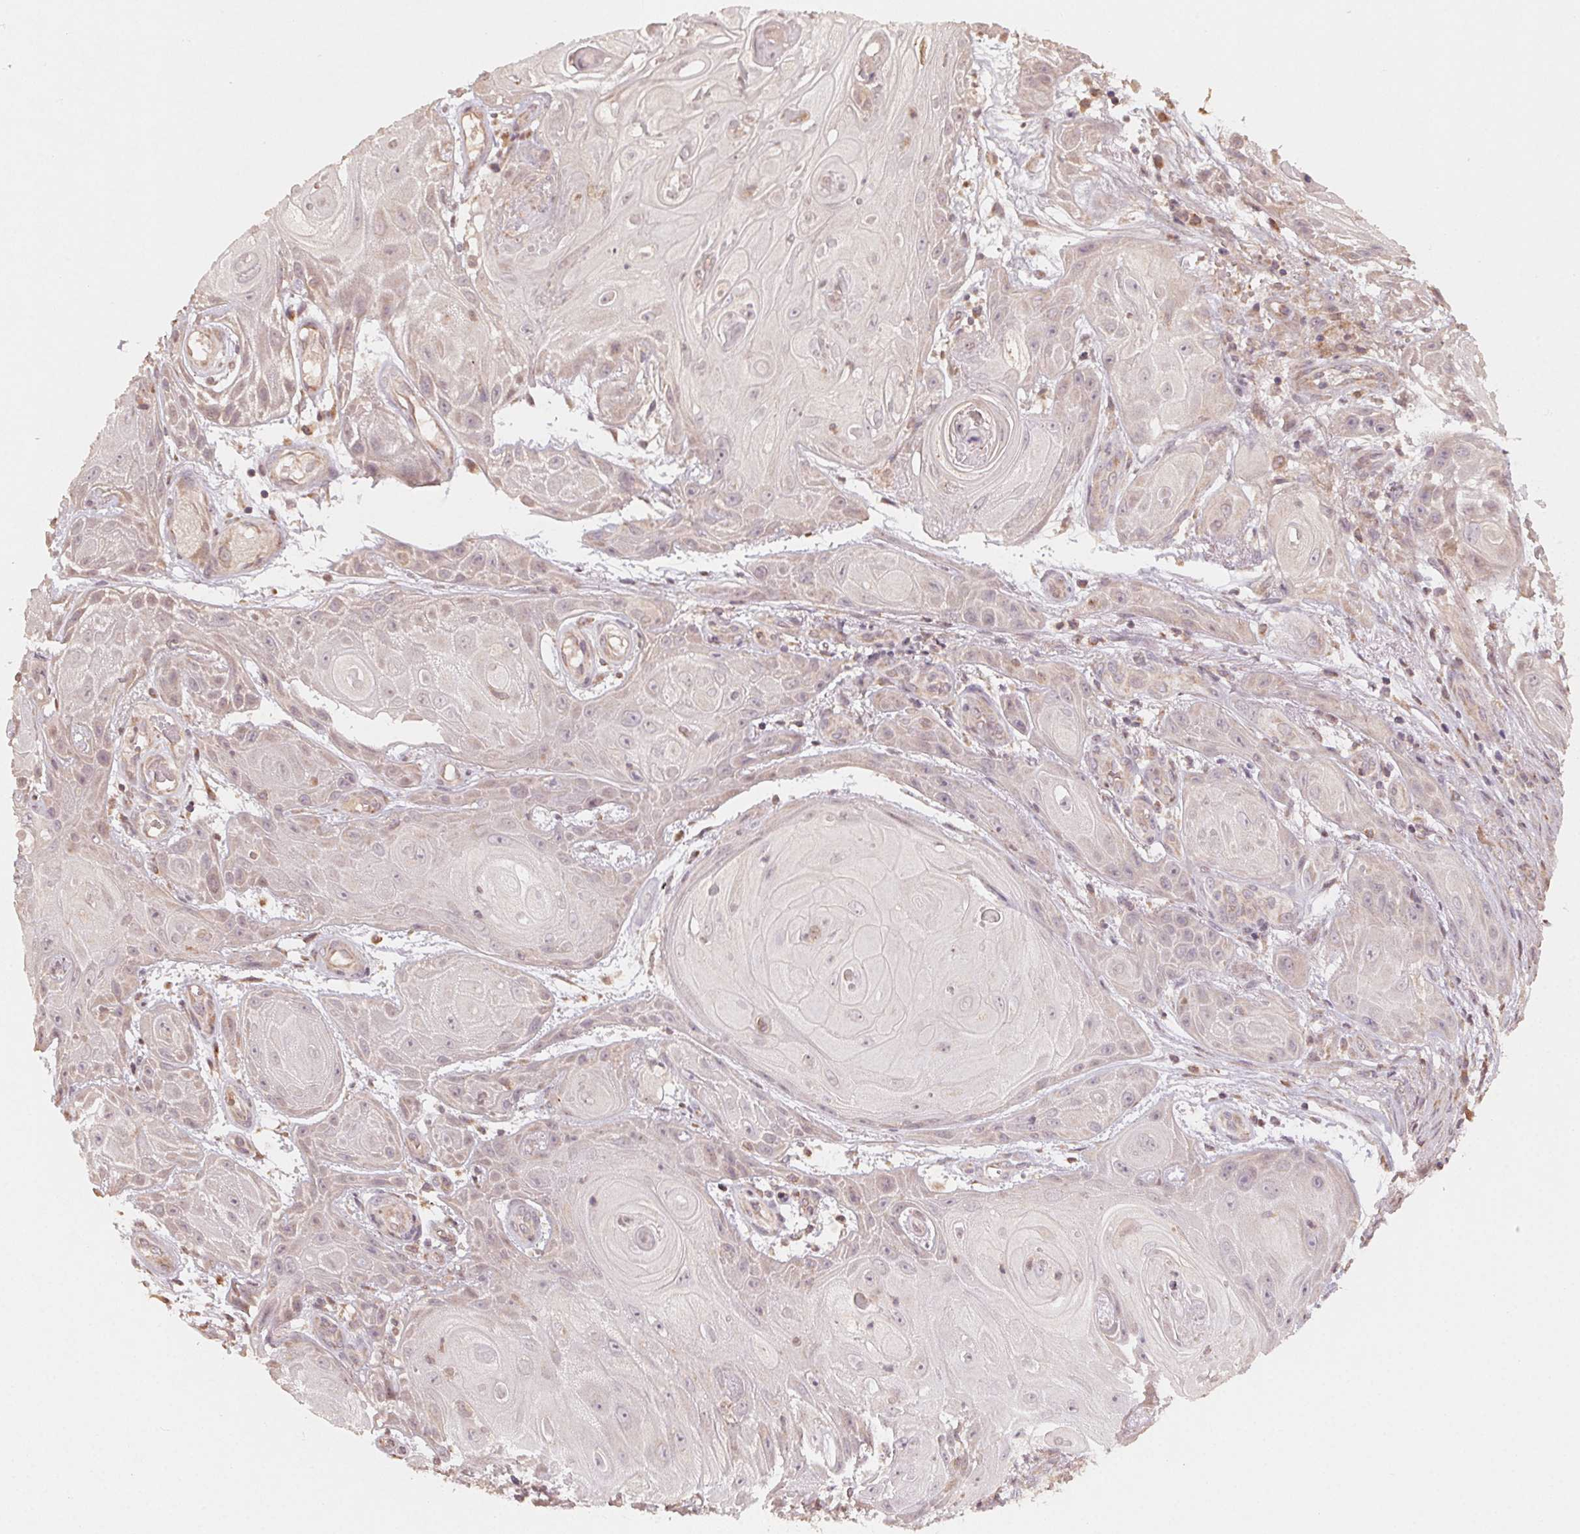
{"staining": {"intensity": "weak", "quantity": "<25%", "location": "cytoplasmic/membranous"}, "tissue": "skin cancer", "cell_type": "Tumor cells", "image_type": "cancer", "snomed": [{"axis": "morphology", "description": "Squamous cell carcinoma, NOS"}, {"axis": "topography", "description": "Skin"}], "caption": "DAB immunohistochemical staining of squamous cell carcinoma (skin) shows no significant staining in tumor cells.", "gene": "WBP2", "patient": {"sex": "male", "age": 62}}